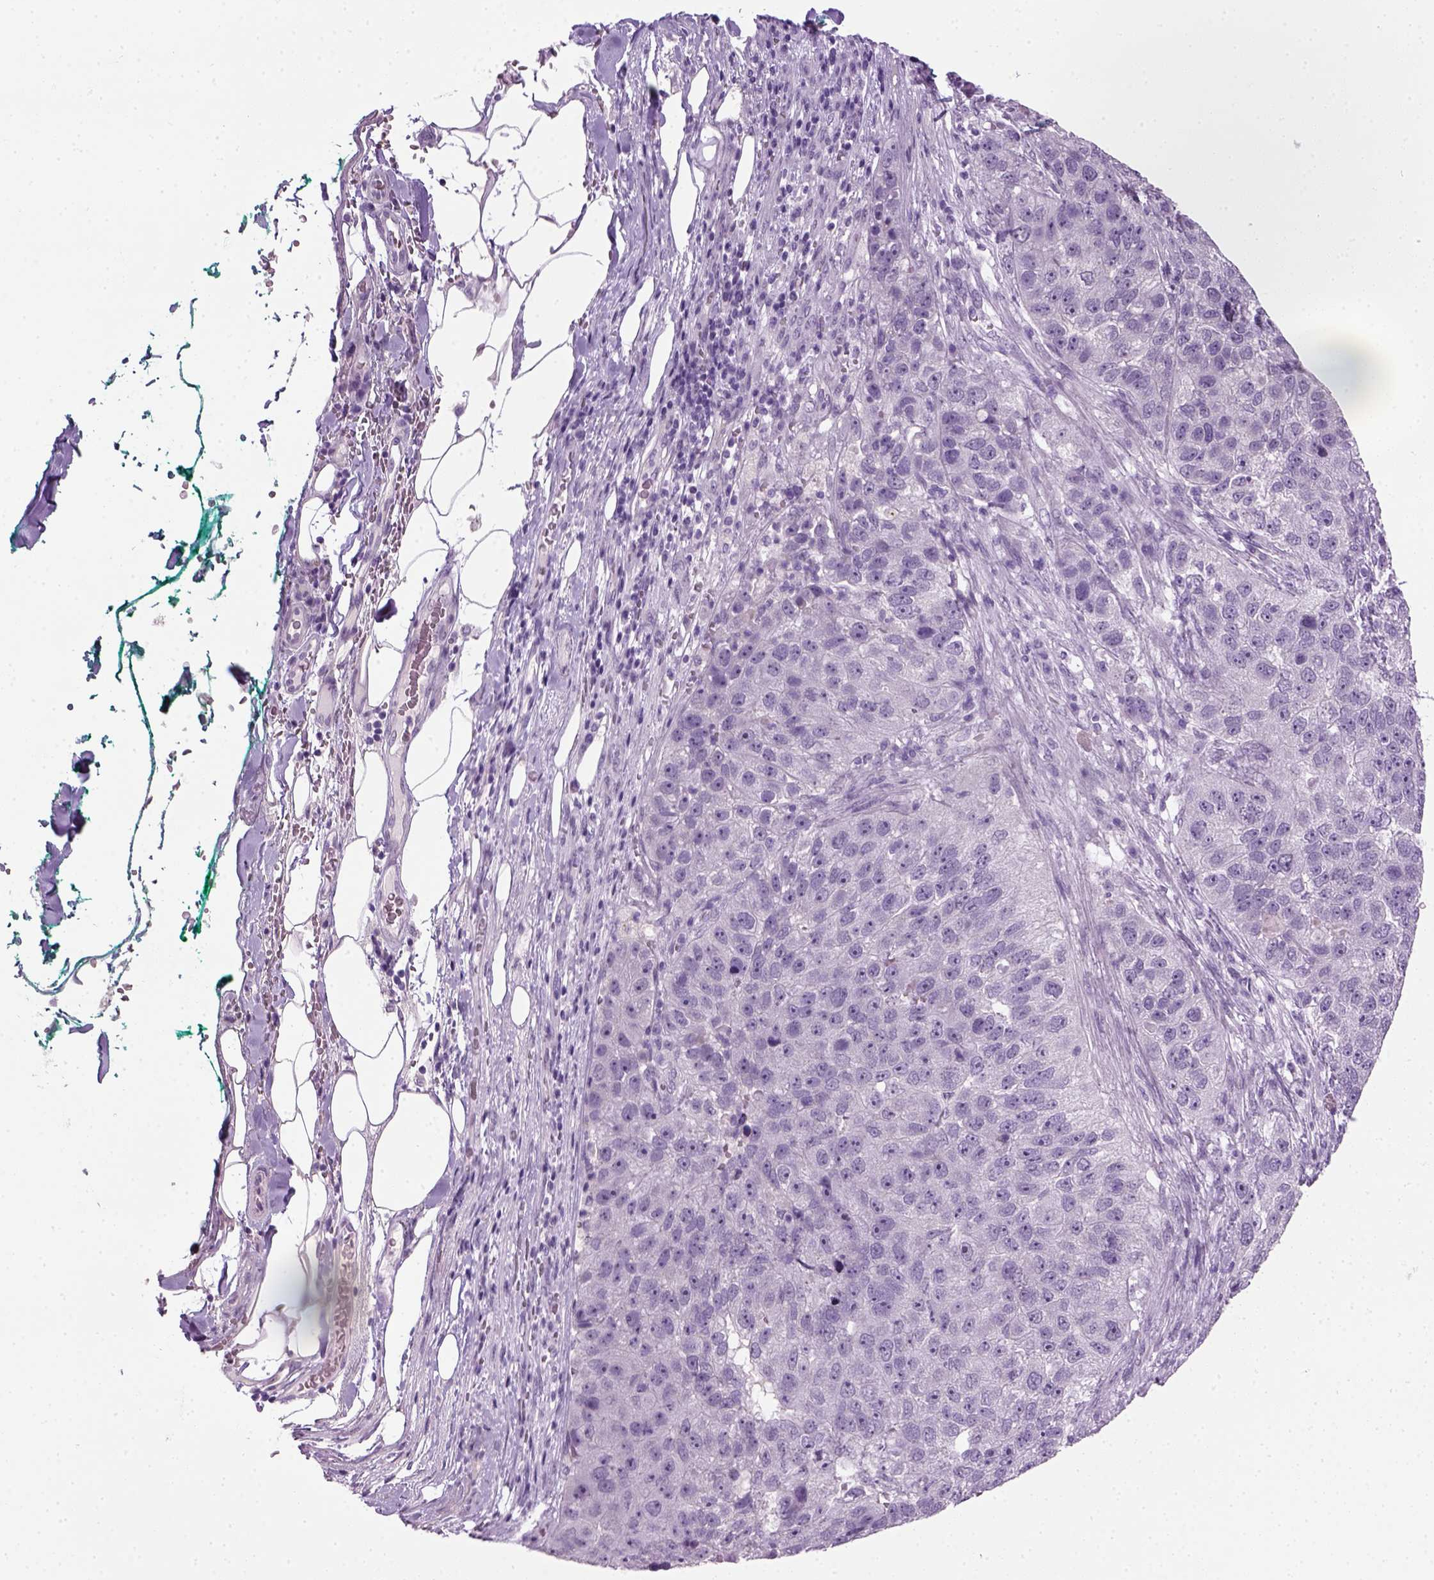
{"staining": {"intensity": "negative", "quantity": "none", "location": "none"}, "tissue": "pancreatic cancer", "cell_type": "Tumor cells", "image_type": "cancer", "snomed": [{"axis": "morphology", "description": "Adenocarcinoma, NOS"}, {"axis": "topography", "description": "Pancreas"}], "caption": "There is no significant staining in tumor cells of pancreatic cancer.", "gene": "GABRB2", "patient": {"sex": "female", "age": 61}}